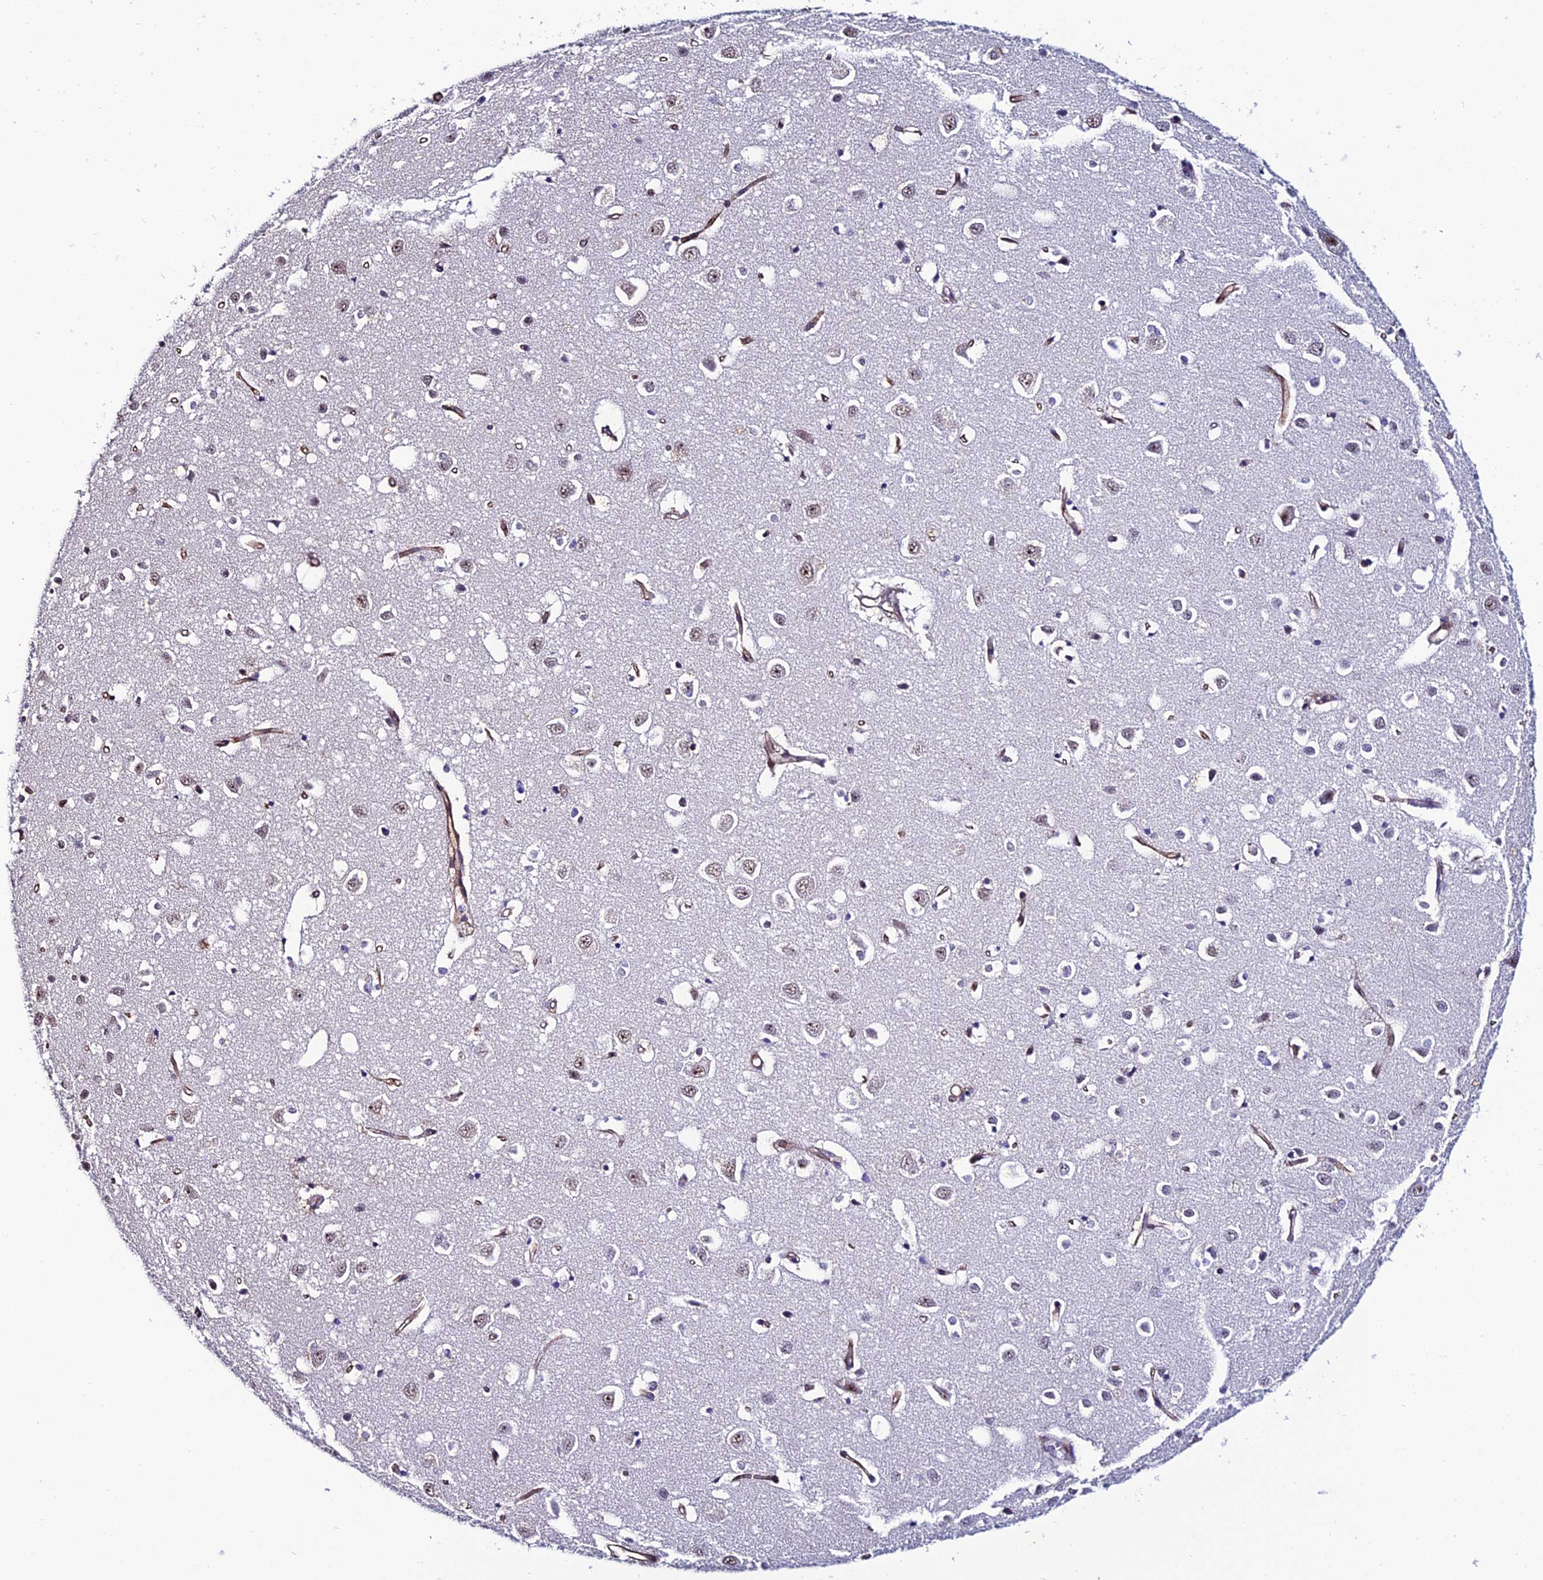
{"staining": {"intensity": "strong", "quantity": ">75%", "location": "cytoplasmic/membranous"}, "tissue": "cerebral cortex", "cell_type": "Endothelial cells", "image_type": "normal", "snomed": [{"axis": "morphology", "description": "Normal tissue, NOS"}, {"axis": "topography", "description": "Cerebral cortex"}], "caption": "A brown stain highlights strong cytoplasmic/membranous staining of a protein in endothelial cells of unremarkable cerebral cortex.", "gene": "SYT15B", "patient": {"sex": "female", "age": 64}}